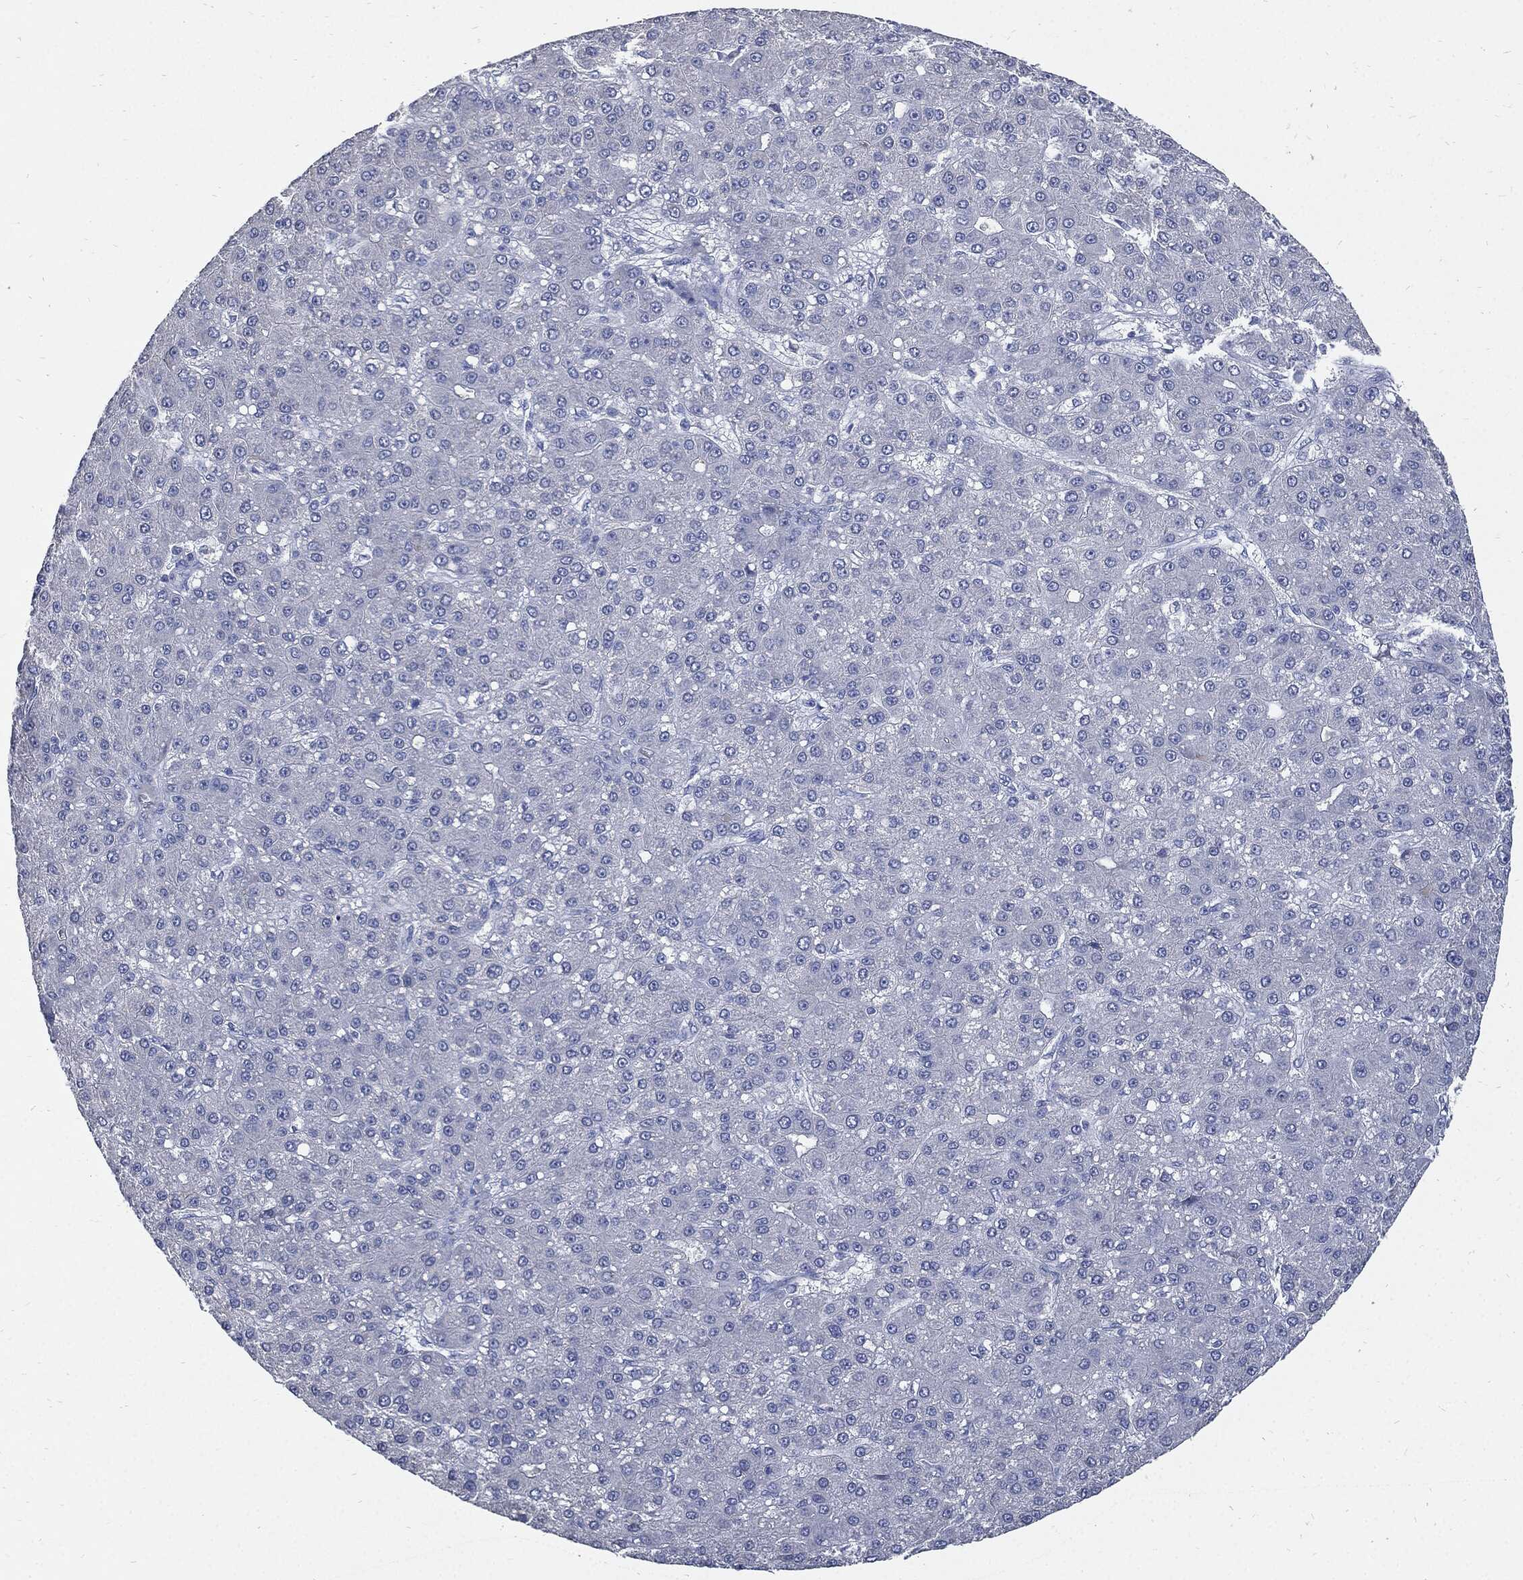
{"staining": {"intensity": "negative", "quantity": "none", "location": "none"}, "tissue": "liver cancer", "cell_type": "Tumor cells", "image_type": "cancer", "snomed": [{"axis": "morphology", "description": "Carcinoma, Hepatocellular, NOS"}, {"axis": "topography", "description": "Liver"}], "caption": "There is no significant staining in tumor cells of liver cancer.", "gene": "CPE", "patient": {"sex": "male", "age": 67}}